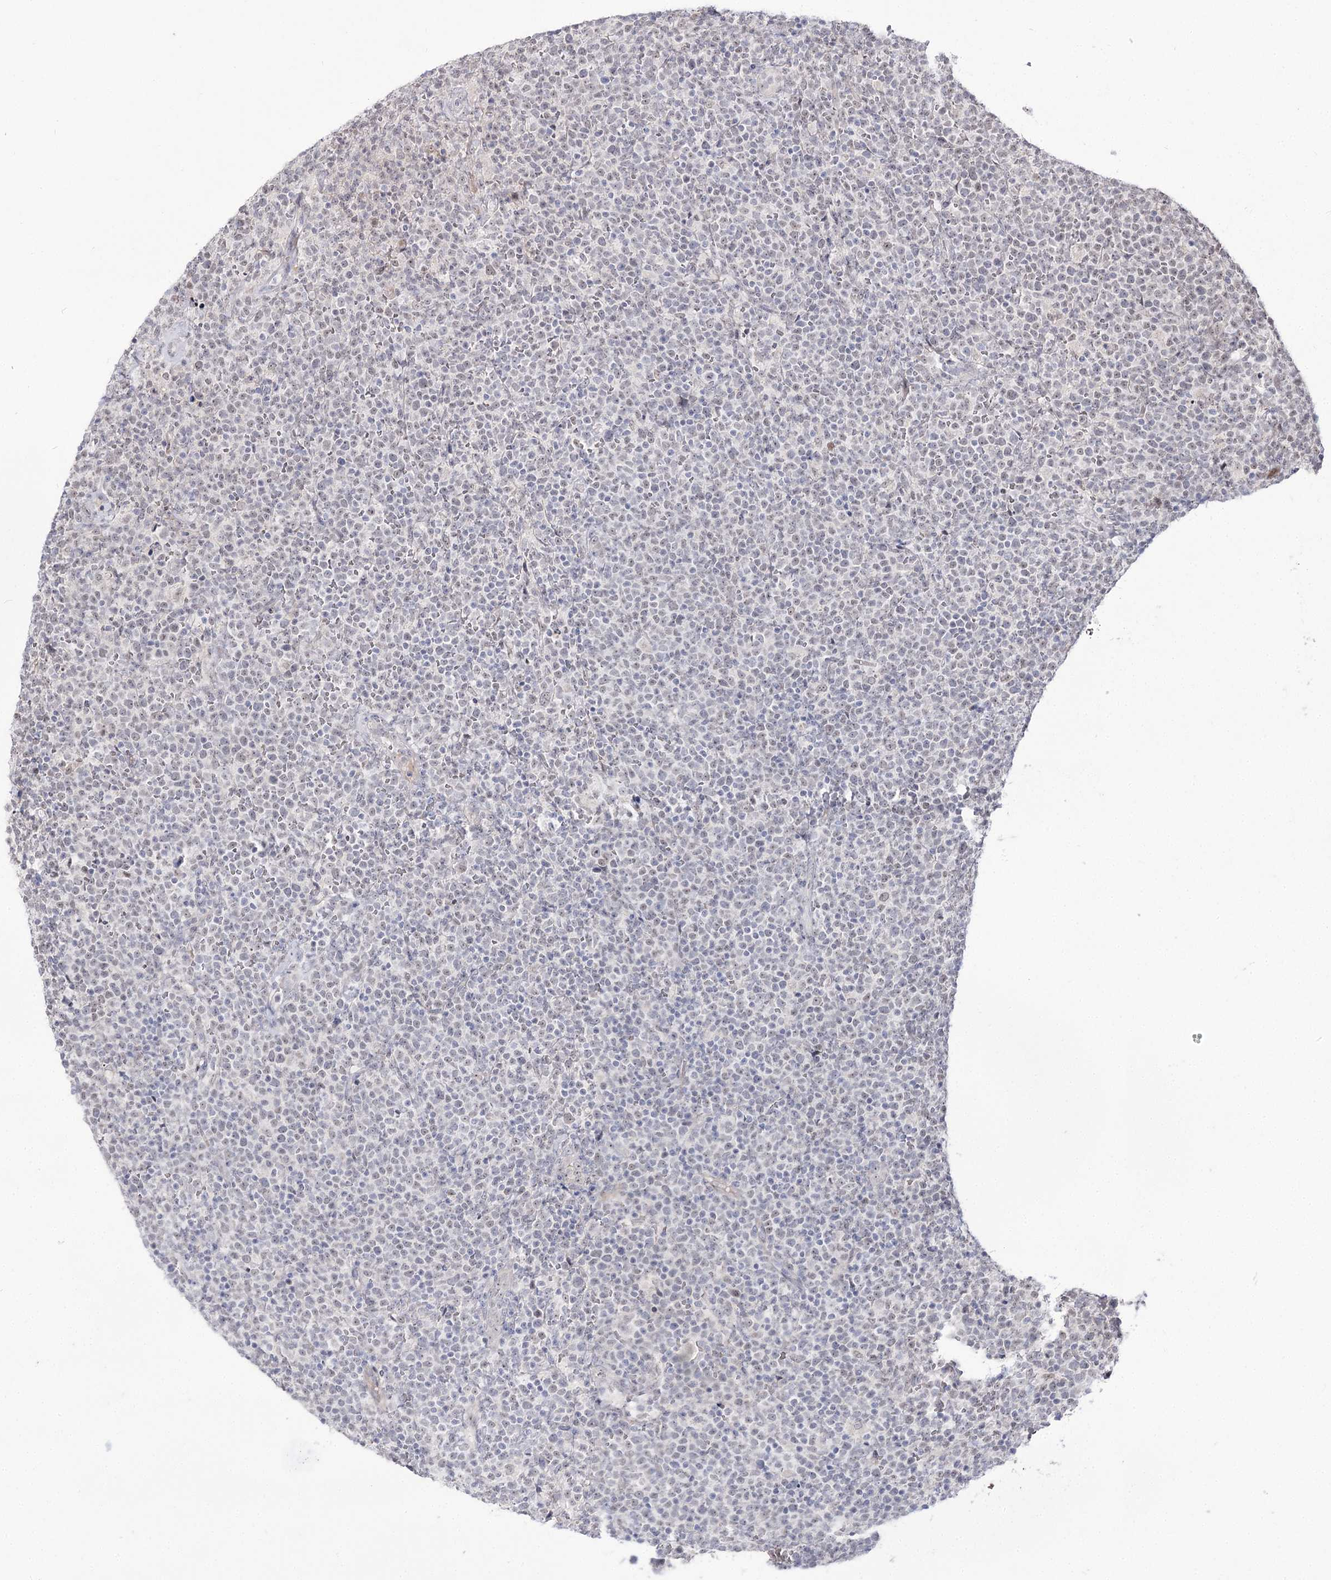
{"staining": {"intensity": "negative", "quantity": "none", "location": "none"}, "tissue": "lymphoma", "cell_type": "Tumor cells", "image_type": "cancer", "snomed": [{"axis": "morphology", "description": "Malignant lymphoma, non-Hodgkin's type, High grade"}, {"axis": "topography", "description": "Lymph node"}], "caption": "Tumor cells are negative for protein expression in human malignant lymphoma, non-Hodgkin's type (high-grade).", "gene": "RRP9", "patient": {"sex": "male", "age": 61}}